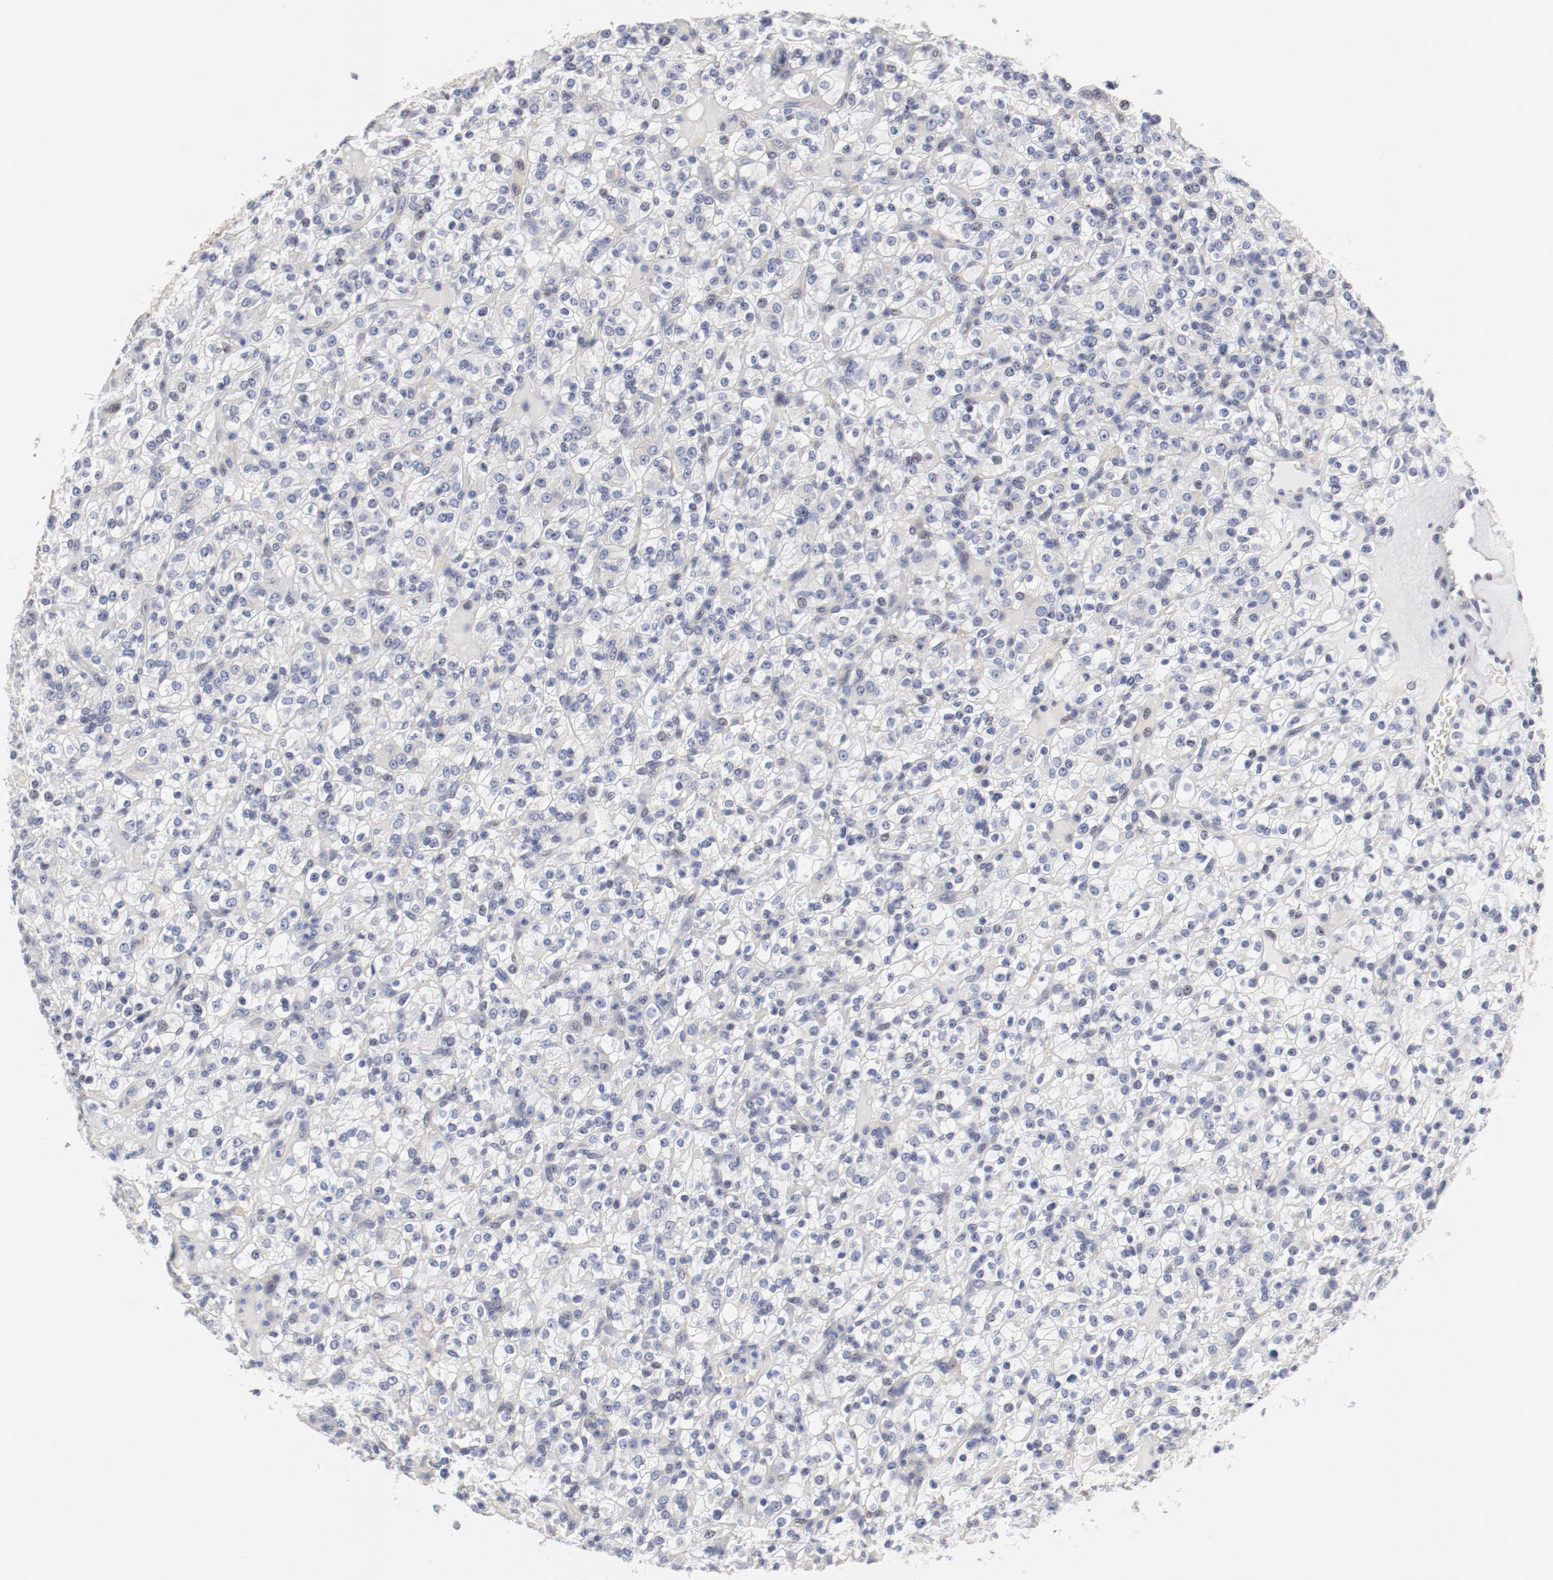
{"staining": {"intensity": "negative", "quantity": "none", "location": "none"}, "tissue": "renal cancer", "cell_type": "Tumor cells", "image_type": "cancer", "snomed": [{"axis": "morphology", "description": "Normal tissue, NOS"}, {"axis": "morphology", "description": "Adenocarcinoma, NOS"}, {"axis": "topography", "description": "Kidney"}], "caption": "This is a photomicrograph of immunohistochemistry staining of renal cancer, which shows no staining in tumor cells.", "gene": "GPR143", "patient": {"sex": "female", "age": 72}}